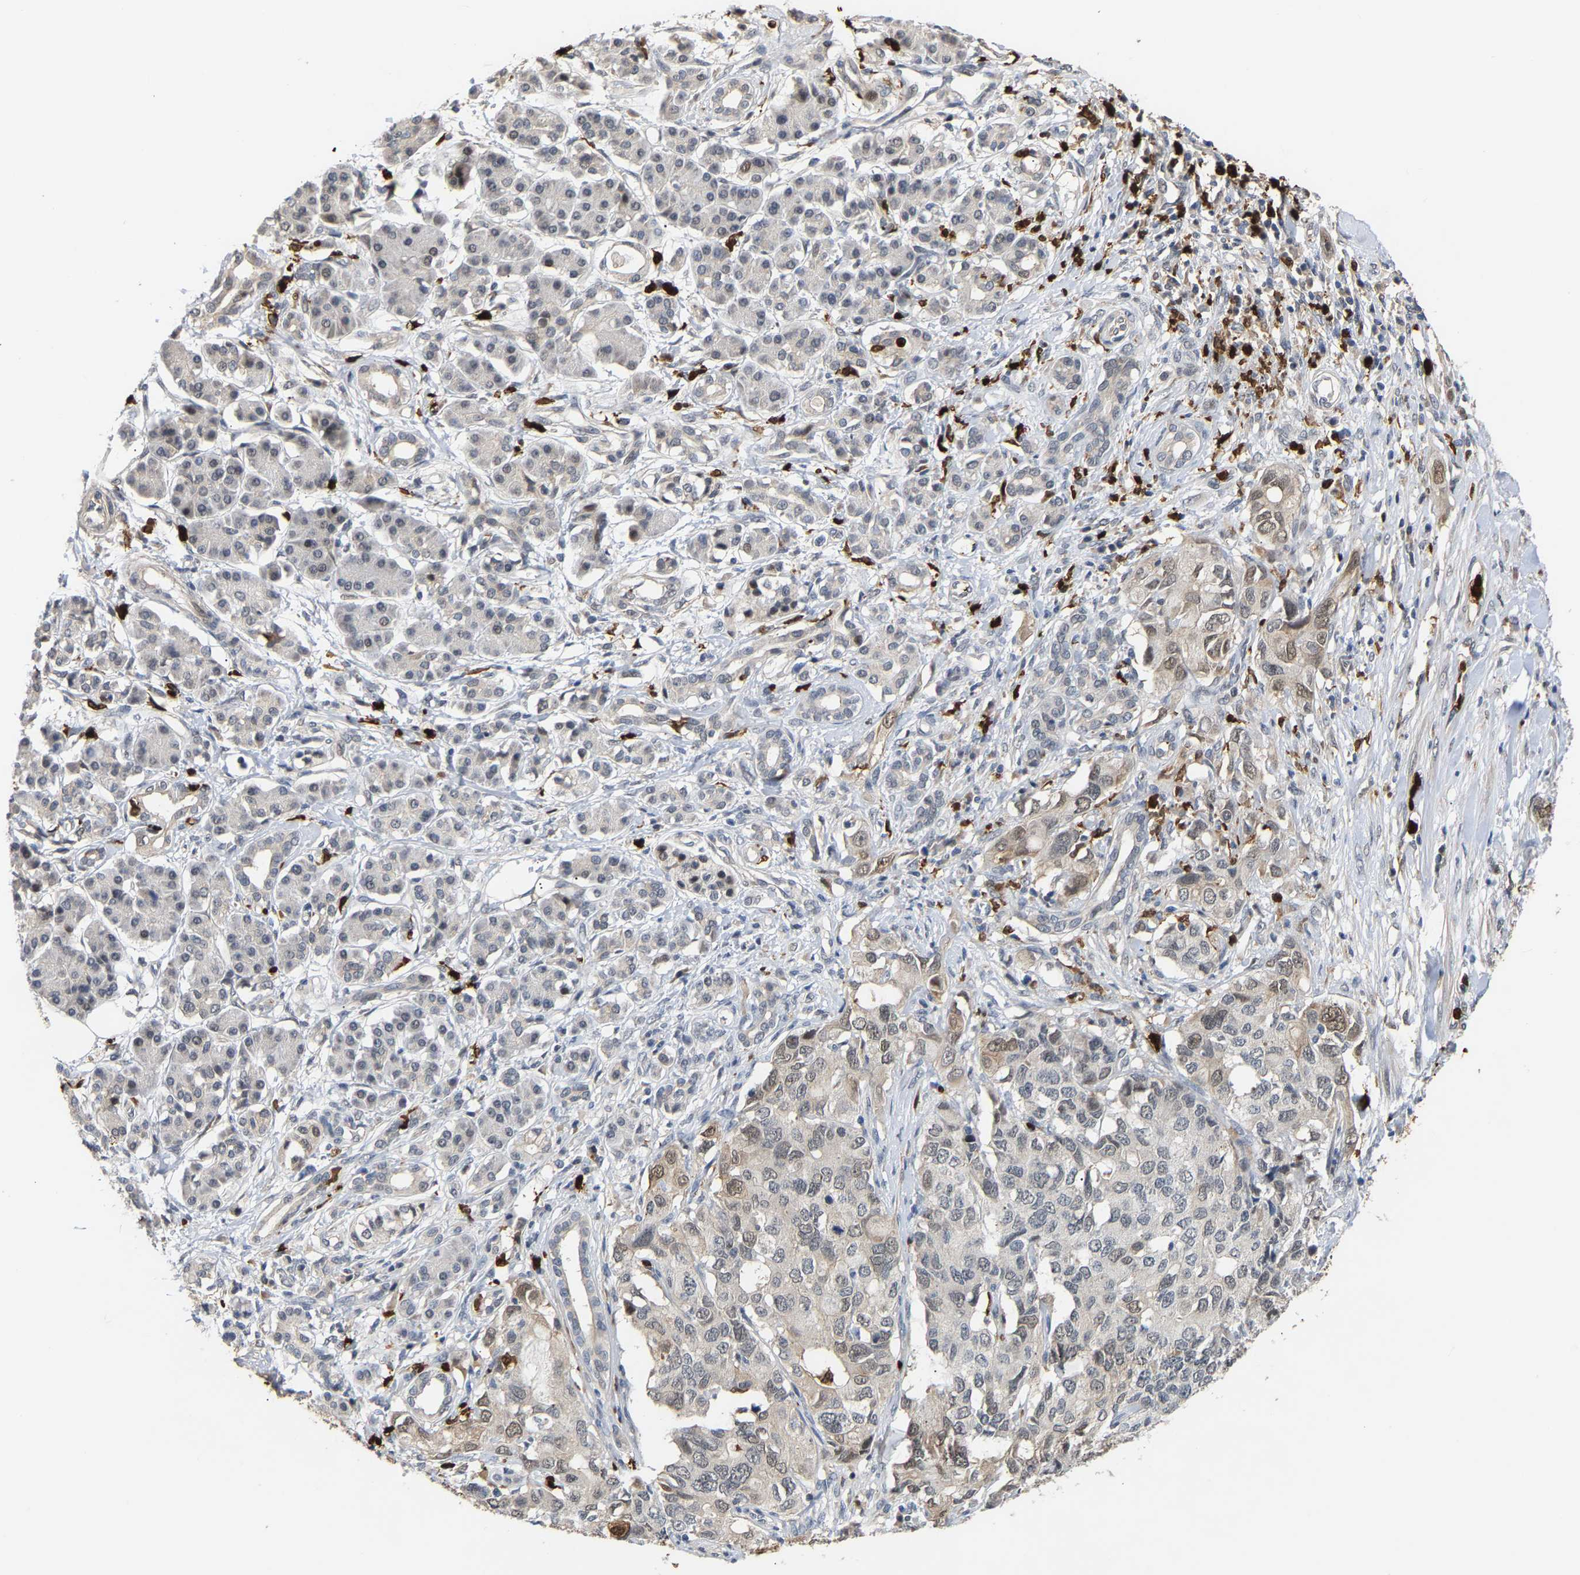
{"staining": {"intensity": "moderate", "quantity": "<25%", "location": "cytoplasmic/membranous,nuclear"}, "tissue": "pancreatic cancer", "cell_type": "Tumor cells", "image_type": "cancer", "snomed": [{"axis": "morphology", "description": "Adenocarcinoma, NOS"}, {"axis": "topography", "description": "Pancreas"}], "caption": "About <25% of tumor cells in human pancreatic cancer show moderate cytoplasmic/membranous and nuclear protein positivity as visualized by brown immunohistochemical staining.", "gene": "TDRD7", "patient": {"sex": "female", "age": 56}}